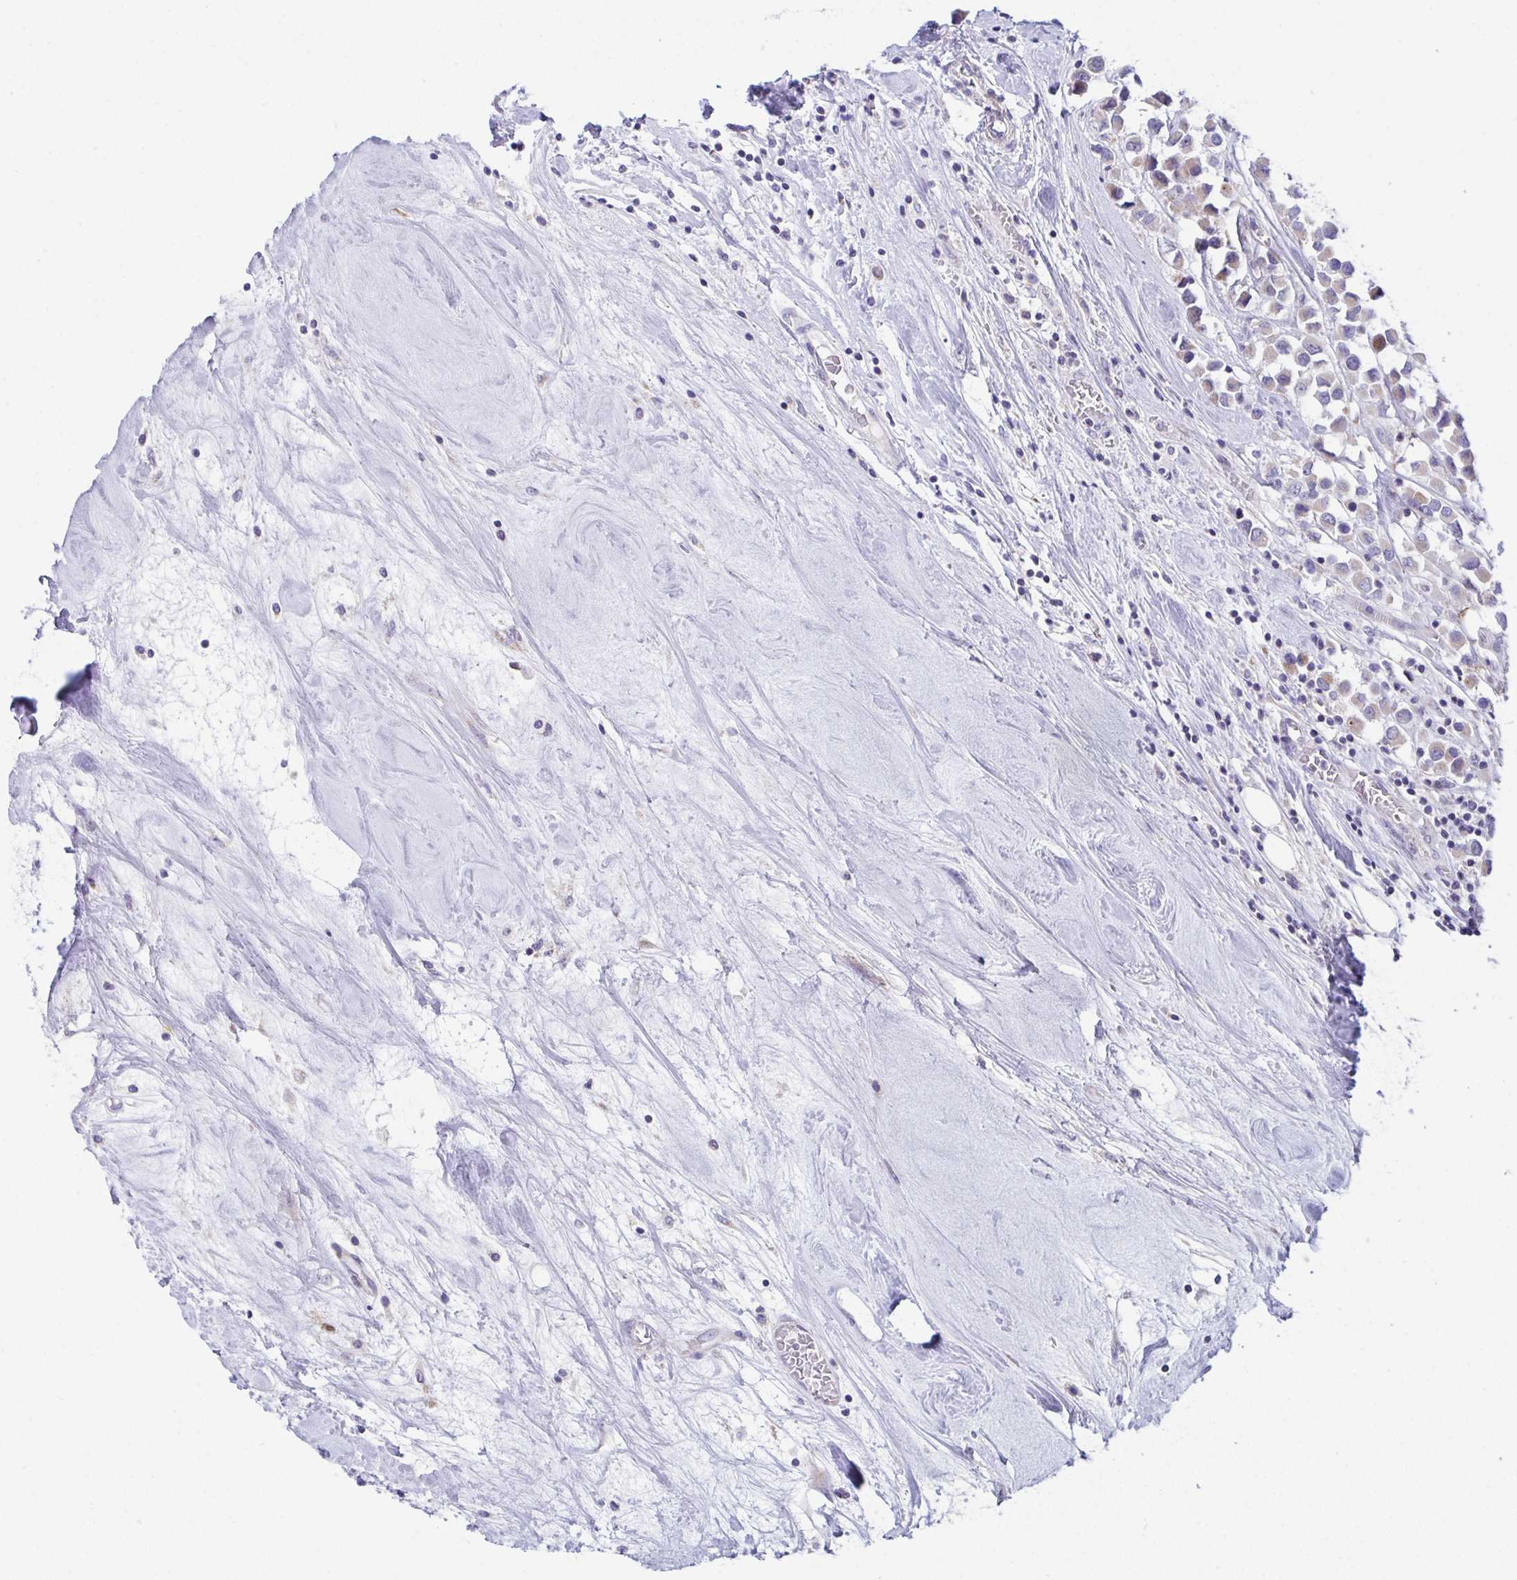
{"staining": {"intensity": "weak", "quantity": "<25%", "location": "cytoplasmic/membranous"}, "tissue": "breast cancer", "cell_type": "Tumor cells", "image_type": "cancer", "snomed": [{"axis": "morphology", "description": "Duct carcinoma"}, {"axis": "topography", "description": "Breast"}], "caption": "Immunohistochemistry (IHC) image of human breast cancer (infiltrating ductal carcinoma) stained for a protein (brown), which reveals no staining in tumor cells. (Stains: DAB (3,3'-diaminobenzidine) IHC with hematoxylin counter stain, Microscopy: brightfield microscopy at high magnification).", "gene": "DTX3", "patient": {"sex": "female", "age": 61}}